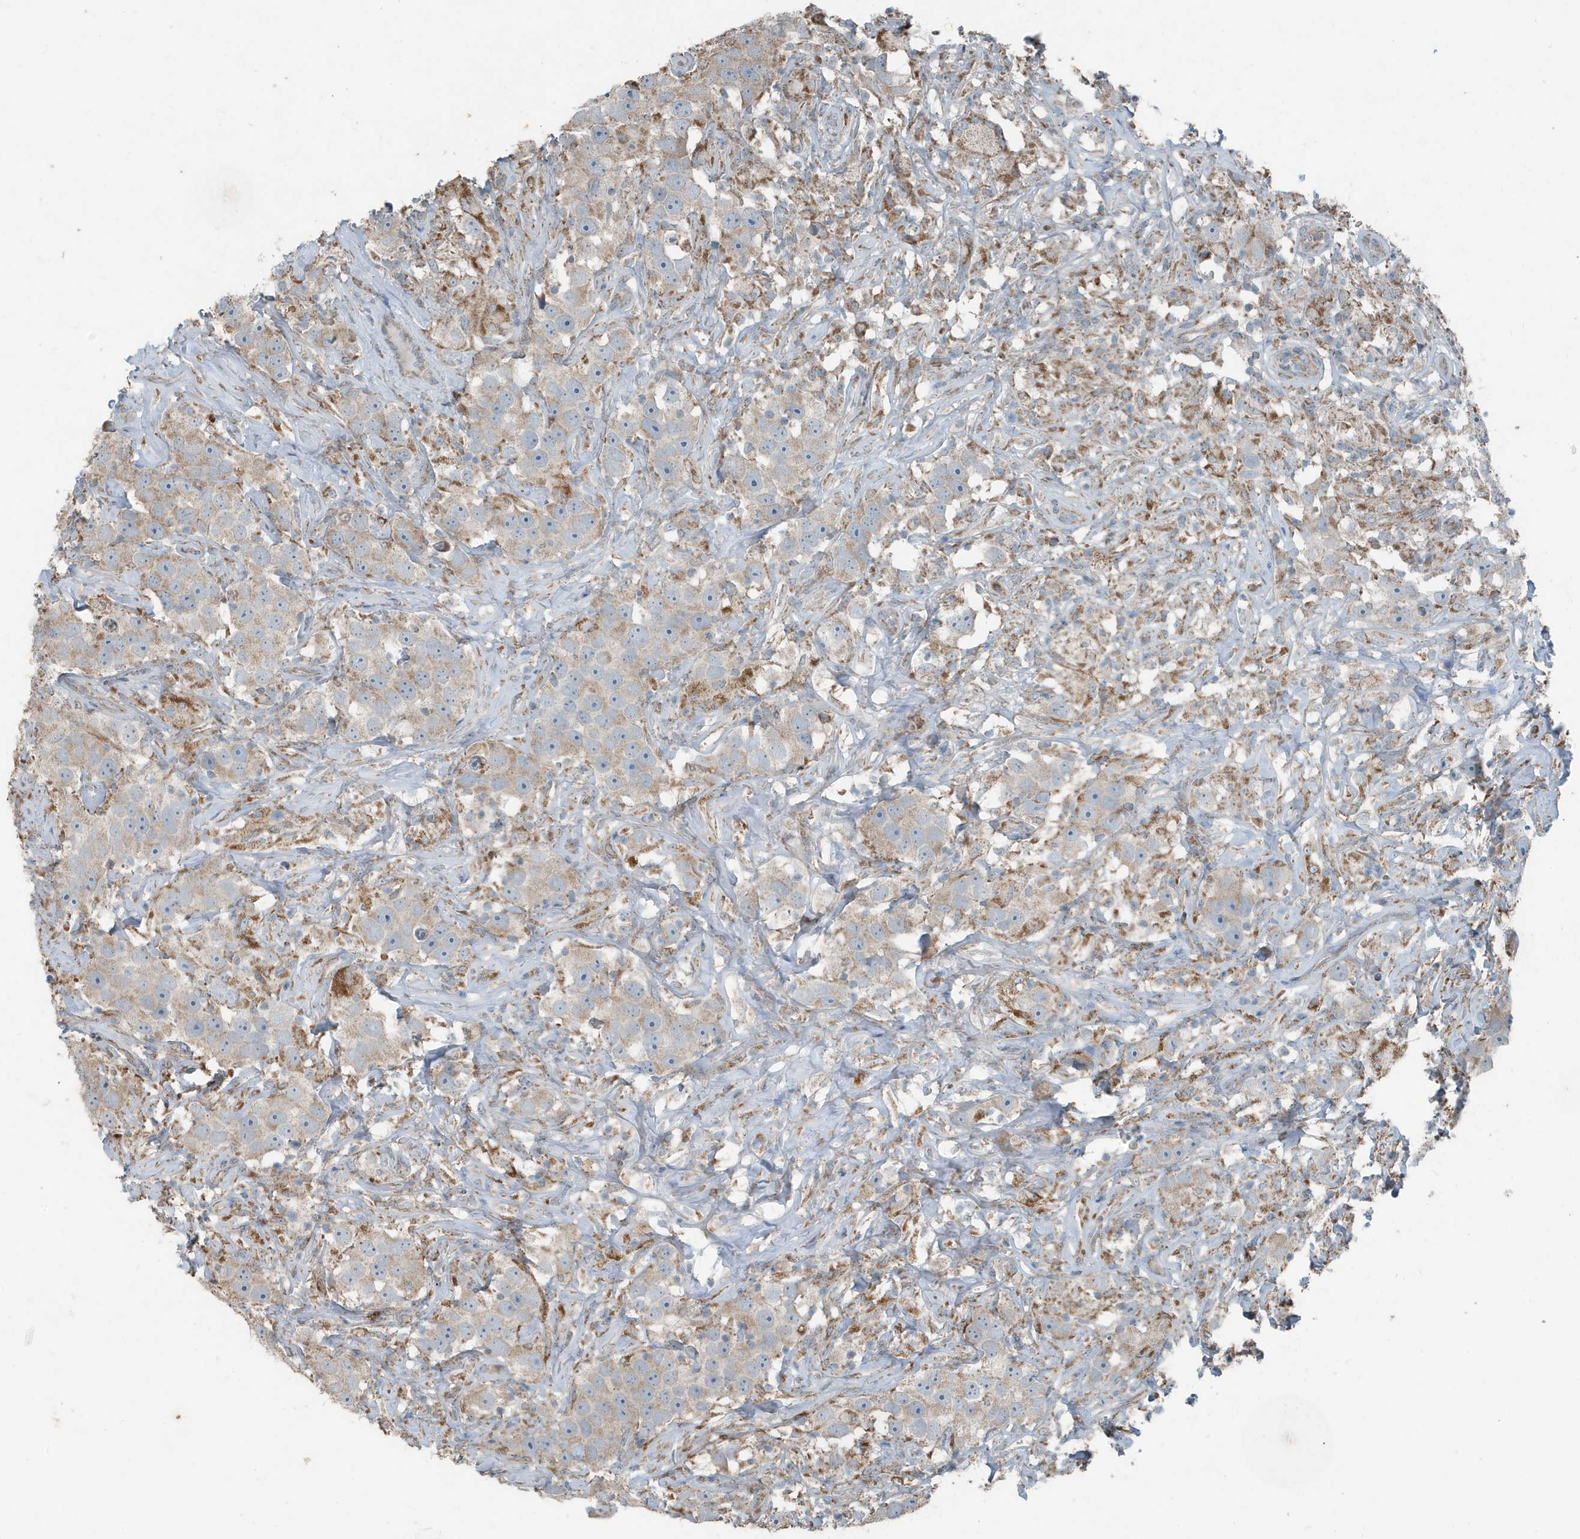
{"staining": {"intensity": "weak", "quantity": "25%-75%", "location": "cytoplasmic/membranous"}, "tissue": "testis cancer", "cell_type": "Tumor cells", "image_type": "cancer", "snomed": [{"axis": "morphology", "description": "Seminoma, NOS"}, {"axis": "topography", "description": "Testis"}], "caption": "There is low levels of weak cytoplasmic/membranous expression in tumor cells of testis seminoma, as demonstrated by immunohistochemical staining (brown color).", "gene": "MT-CYB", "patient": {"sex": "male", "age": 49}}